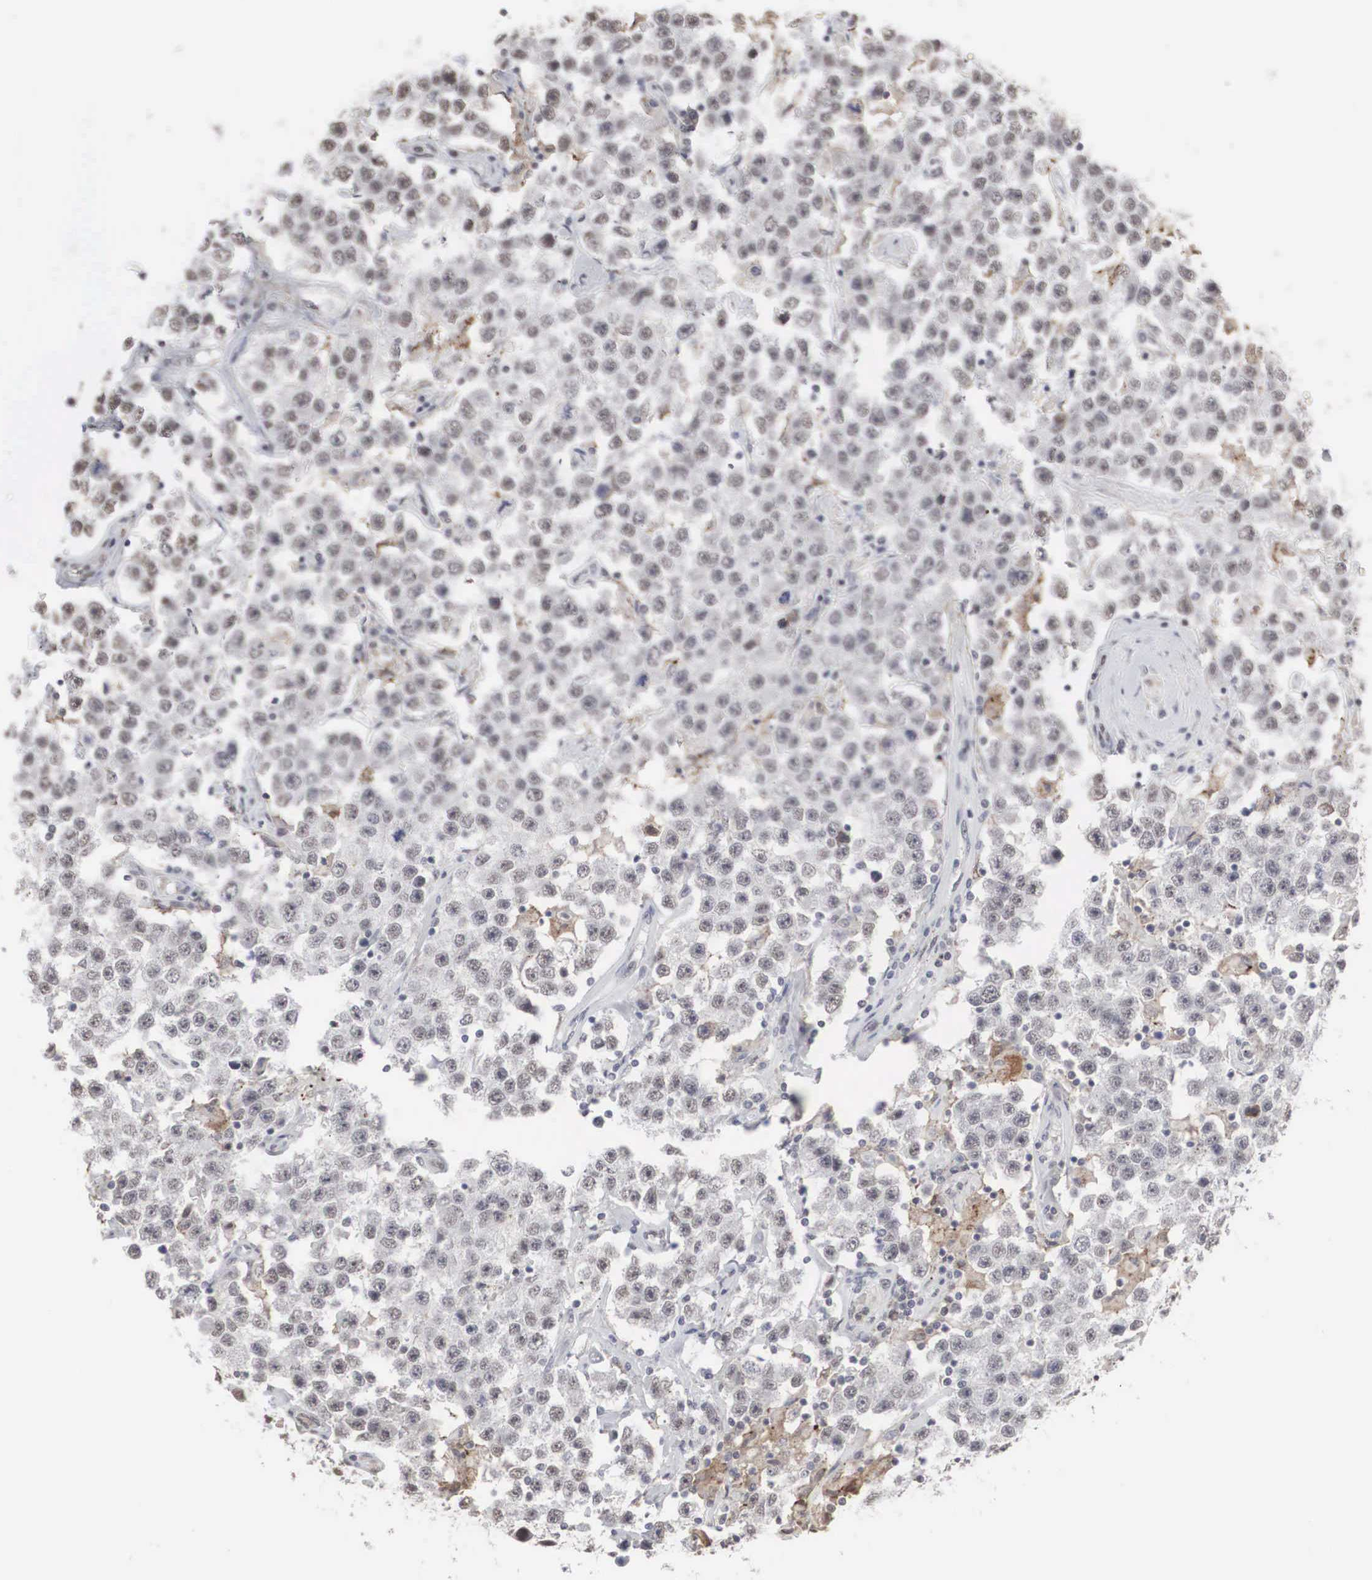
{"staining": {"intensity": "negative", "quantity": "none", "location": "none"}, "tissue": "testis cancer", "cell_type": "Tumor cells", "image_type": "cancer", "snomed": [{"axis": "morphology", "description": "Seminoma, NOS"}, {"axis": "topography", "description": "Testis"}], "caption": "Immunohistochemistry micrograph of neoplastic tissue: seminoma (testis) stained with DAB (3,3'-diaminobenzidine) exhibits no significant protein positivity in tumor cells.", "gene": "AUTS2", "patient": {"sex": "male", "age": 52}}